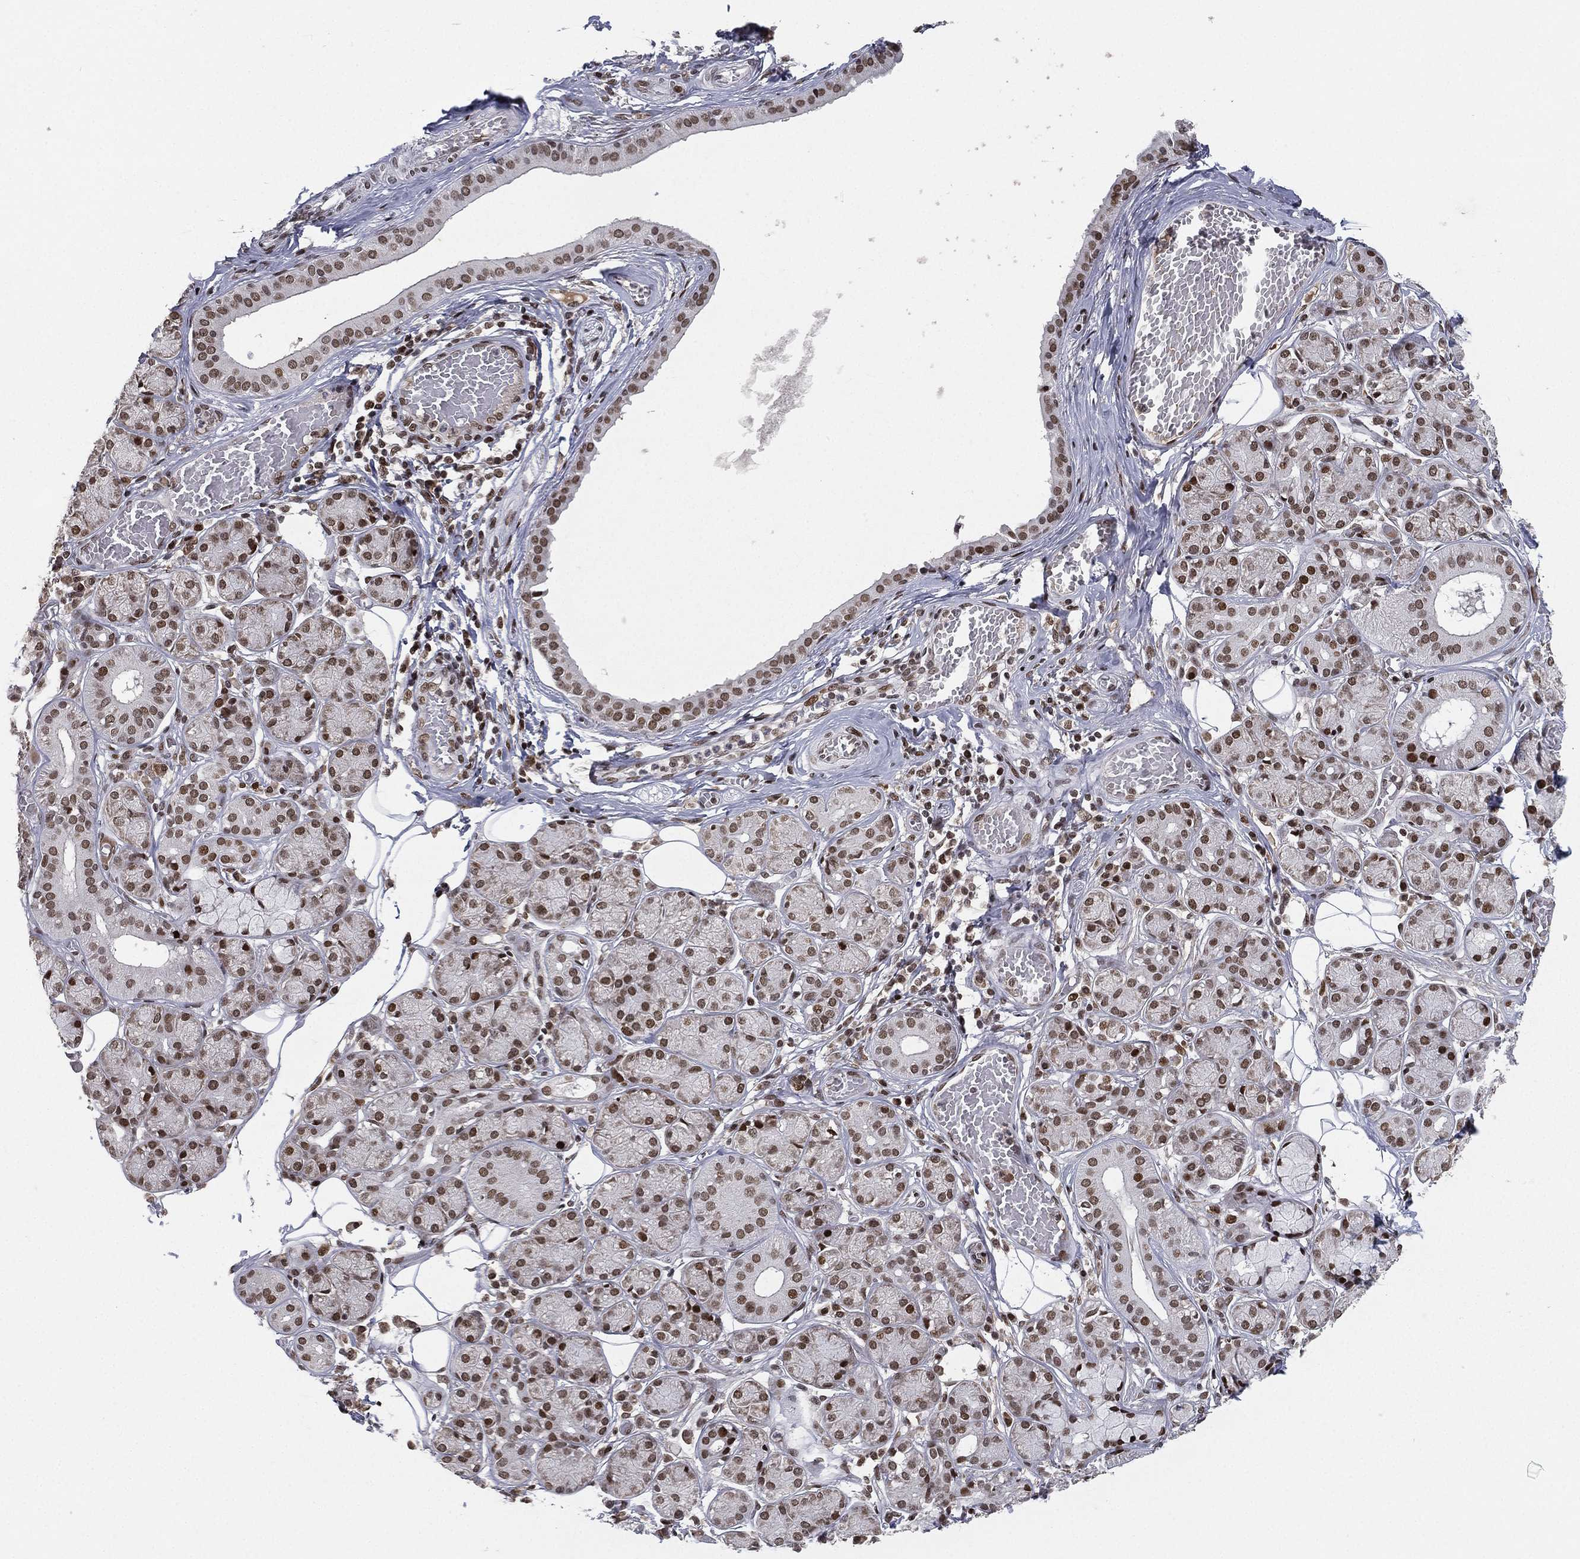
{"staining": {"intensity": "strong", "quantity": ">75%", "location": "nuclear"}, "tissue": "salivary gland", "cell_type": "Glandular cells", "image_type": "normal", "snomed": [{"axis": "morphology", "description": "Normal tissue, NOS"}, {"axis": "topography", "description": "Salivary gland"}, {"axis": "topography", "description": "Peripheral nerve tissue"}], "caption": "This is an image of immunohistochemistry staining of benign salivary gland, which shows strong expression in the nuclear of glandular cells.", "gene": "RTF1", "patient": {"sex": "male", "age": 71}}